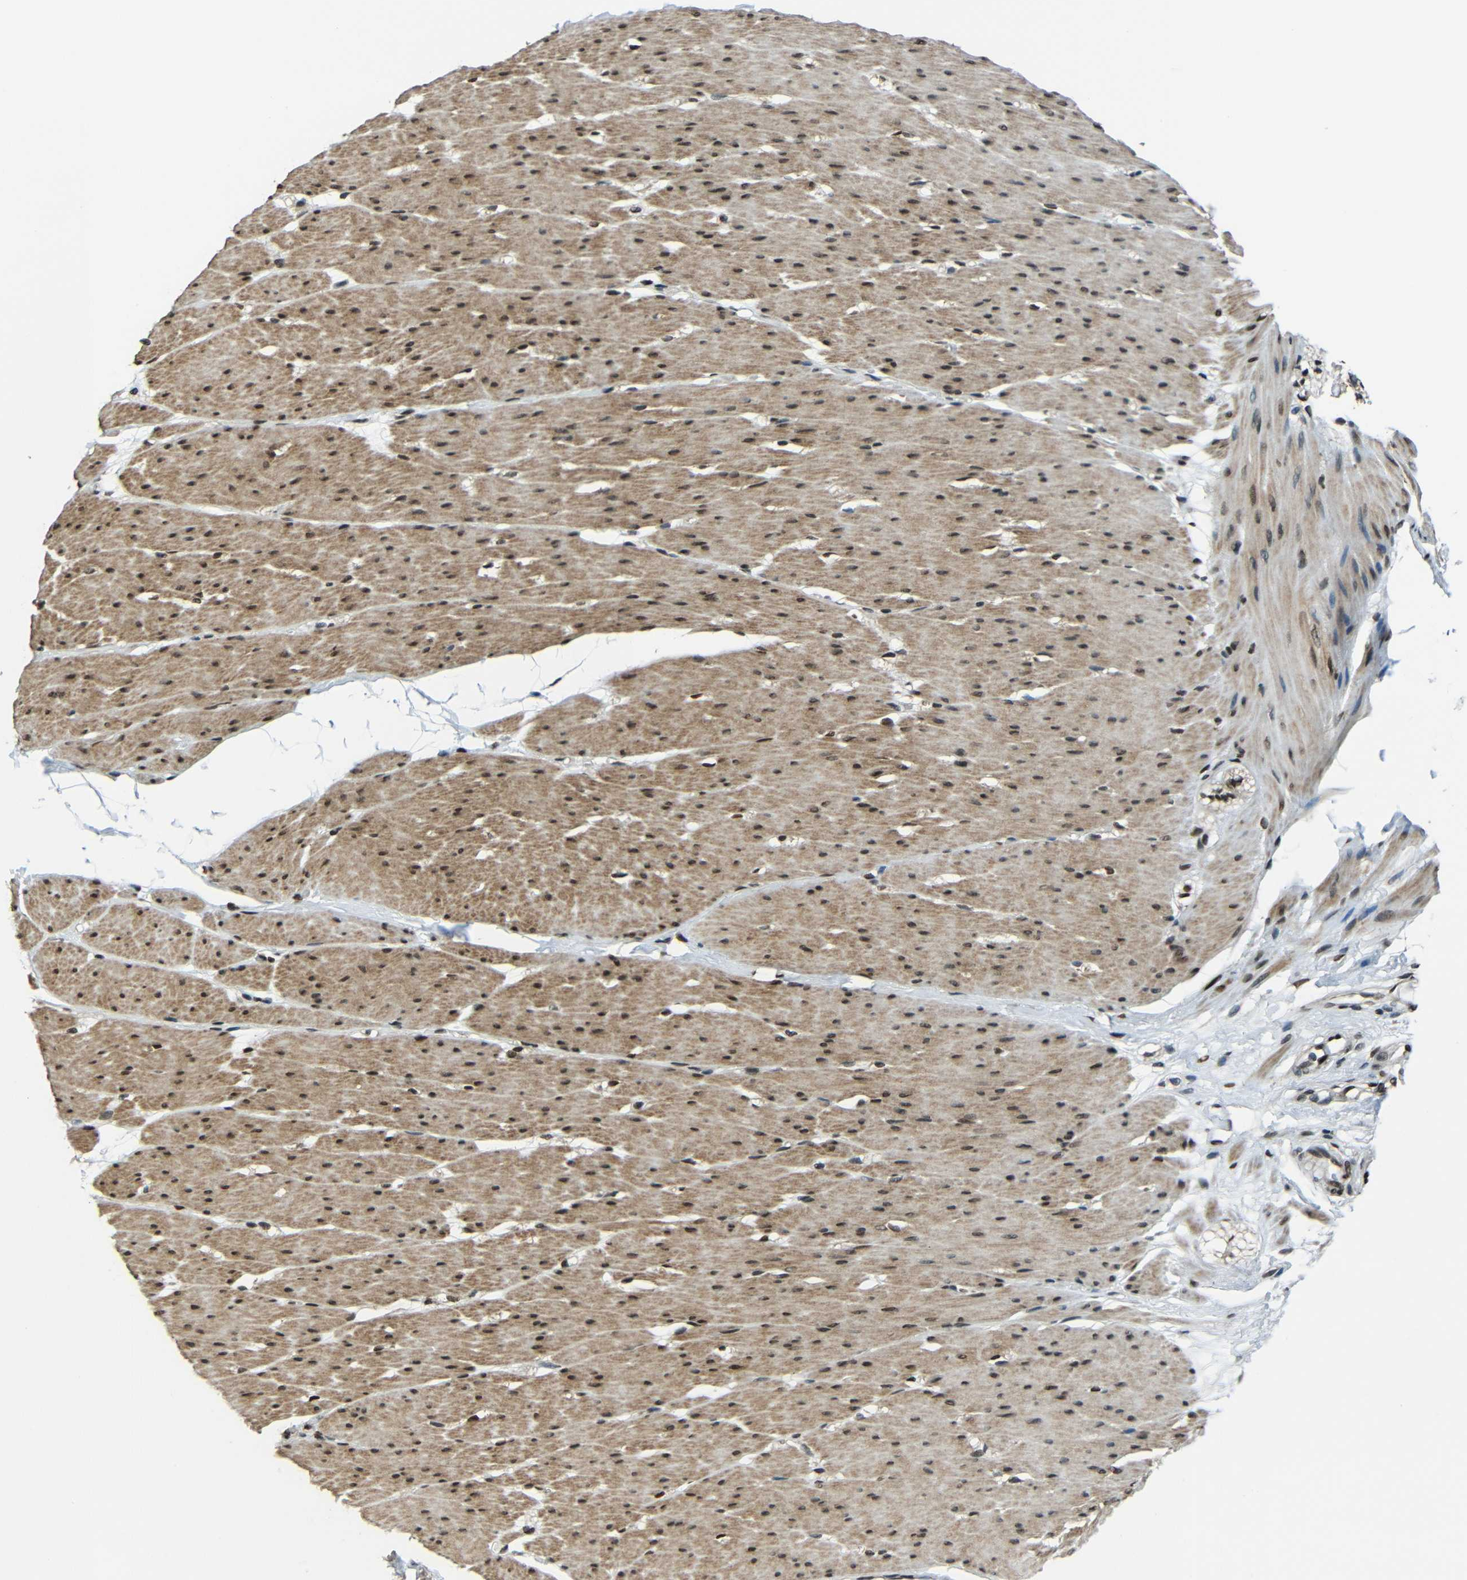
{"staining": {"intensity": "moderate", "quantity": ">75%", "location": "cytoplasmic/membranous,nuclear"}, "tissue": "smooth muscle", "cell_type": "Smooth muscle cells", "image_type": "normal", "snomed": [{"axis": "morphology", "description": "Normal tissue, NOS"}, {"axis": "topography", "description": "Smooth muscle"}, {"axis": "topography", "description": "Colon"}], "caption": "Immunohistochemistry (IHC) histopathology image of normal smooth muscle: human smooth muscle stained using immunohistochemistry shows medium levels of moderate protein expression localized specifically in the cytoplasmic/membranous,nuclear of smooth muscle cells, appearing as a cytoplasmic/membranous,nuclear brown color.", "gene": "PSIP1", "patient": {"sex": "male", "age": 67}}